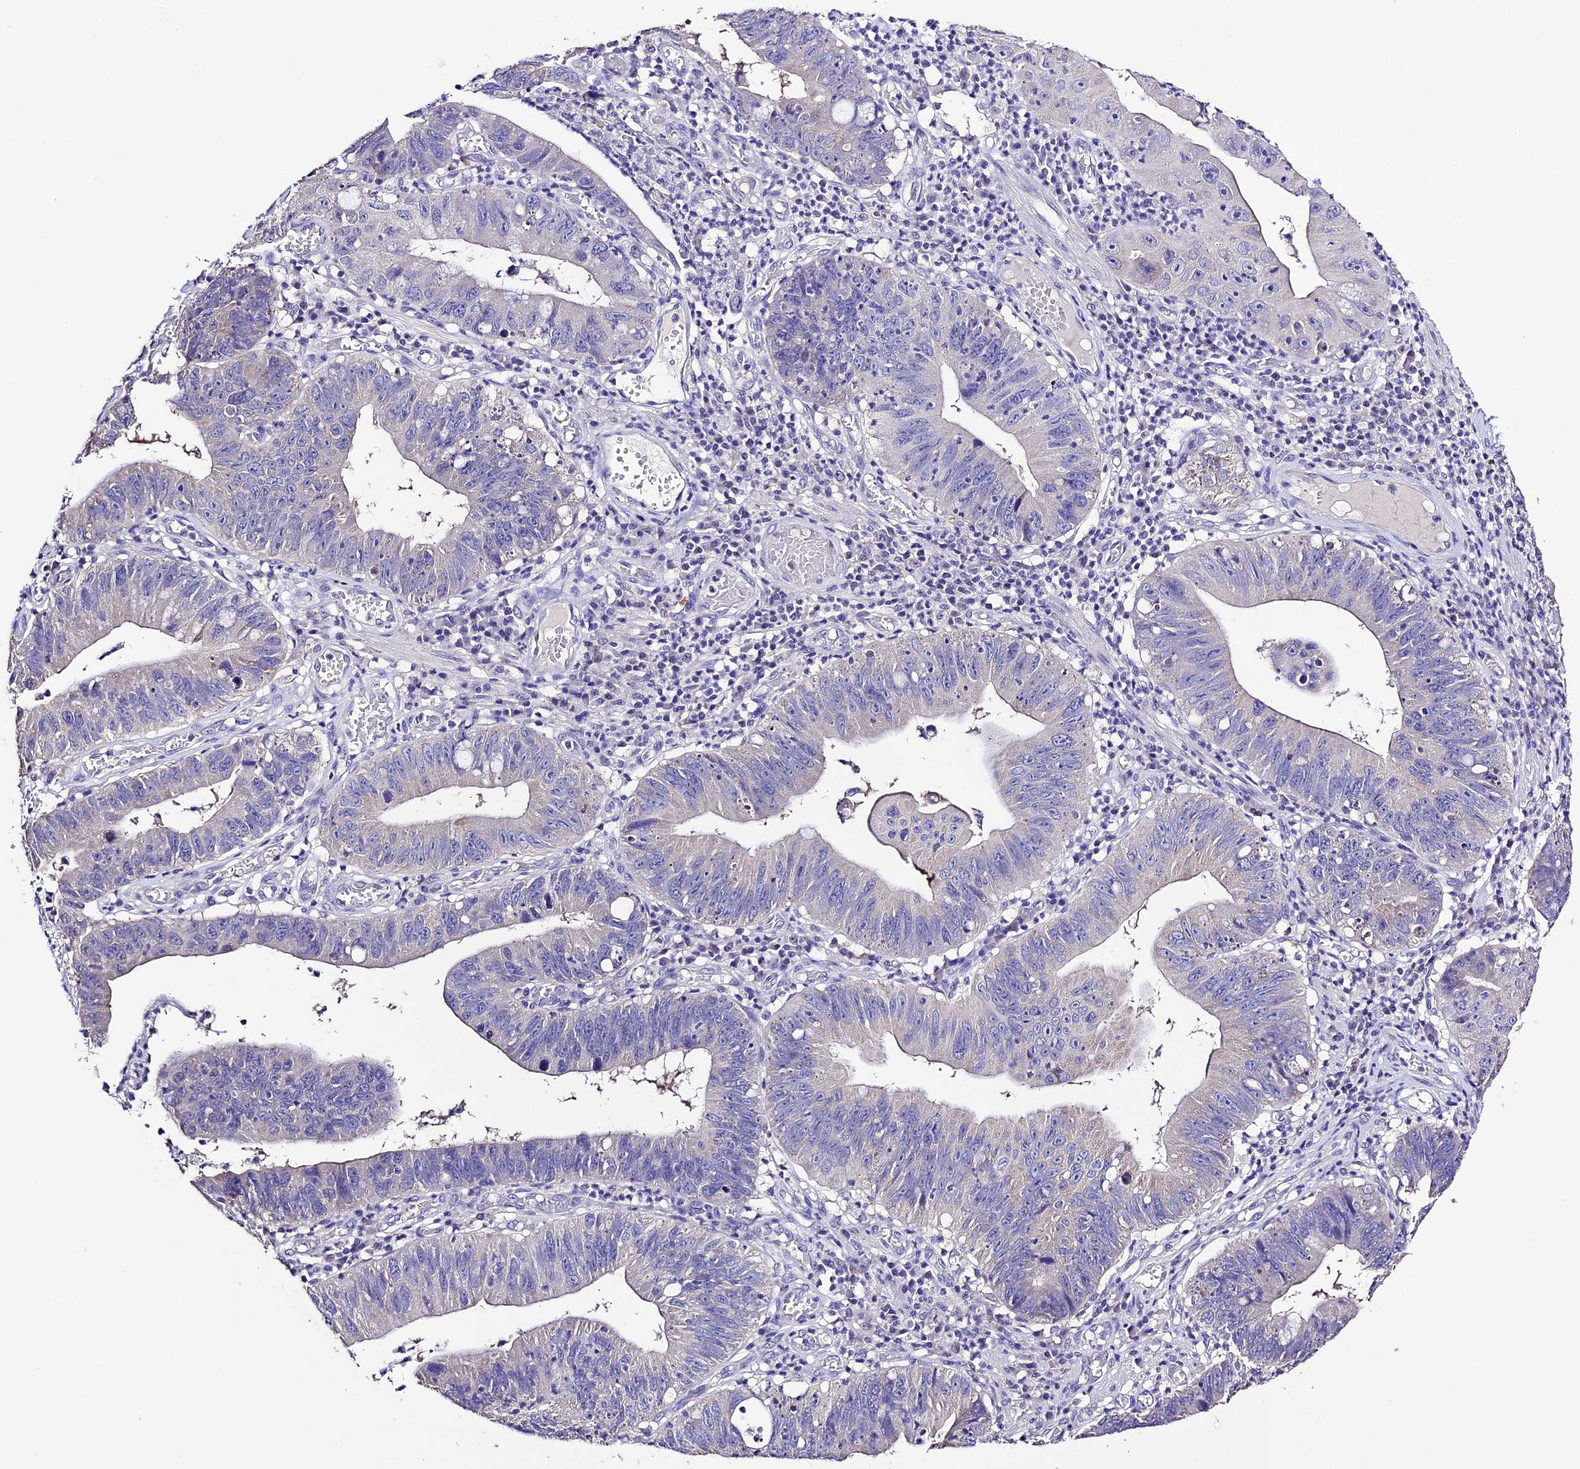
{"staining": {"intensity": "negative", "quantity": "none", "location": "none"}, "tissue": "stomach cancer", "cell_type": "Tumor cells", "image_type": "cancer", "snomed": [{"axis": "morphology", "description": "Adenocarcinoma, NOS"}, {"axis": "topography", "description": "Stomach"}], "caption": "Human stomach adenocarcinoma stained for a protein using immunohistochemistry demonstrates no positivity in tumor cells.", "gene": "DIS3L", "patient": {"sex": "male", "age": 59}}